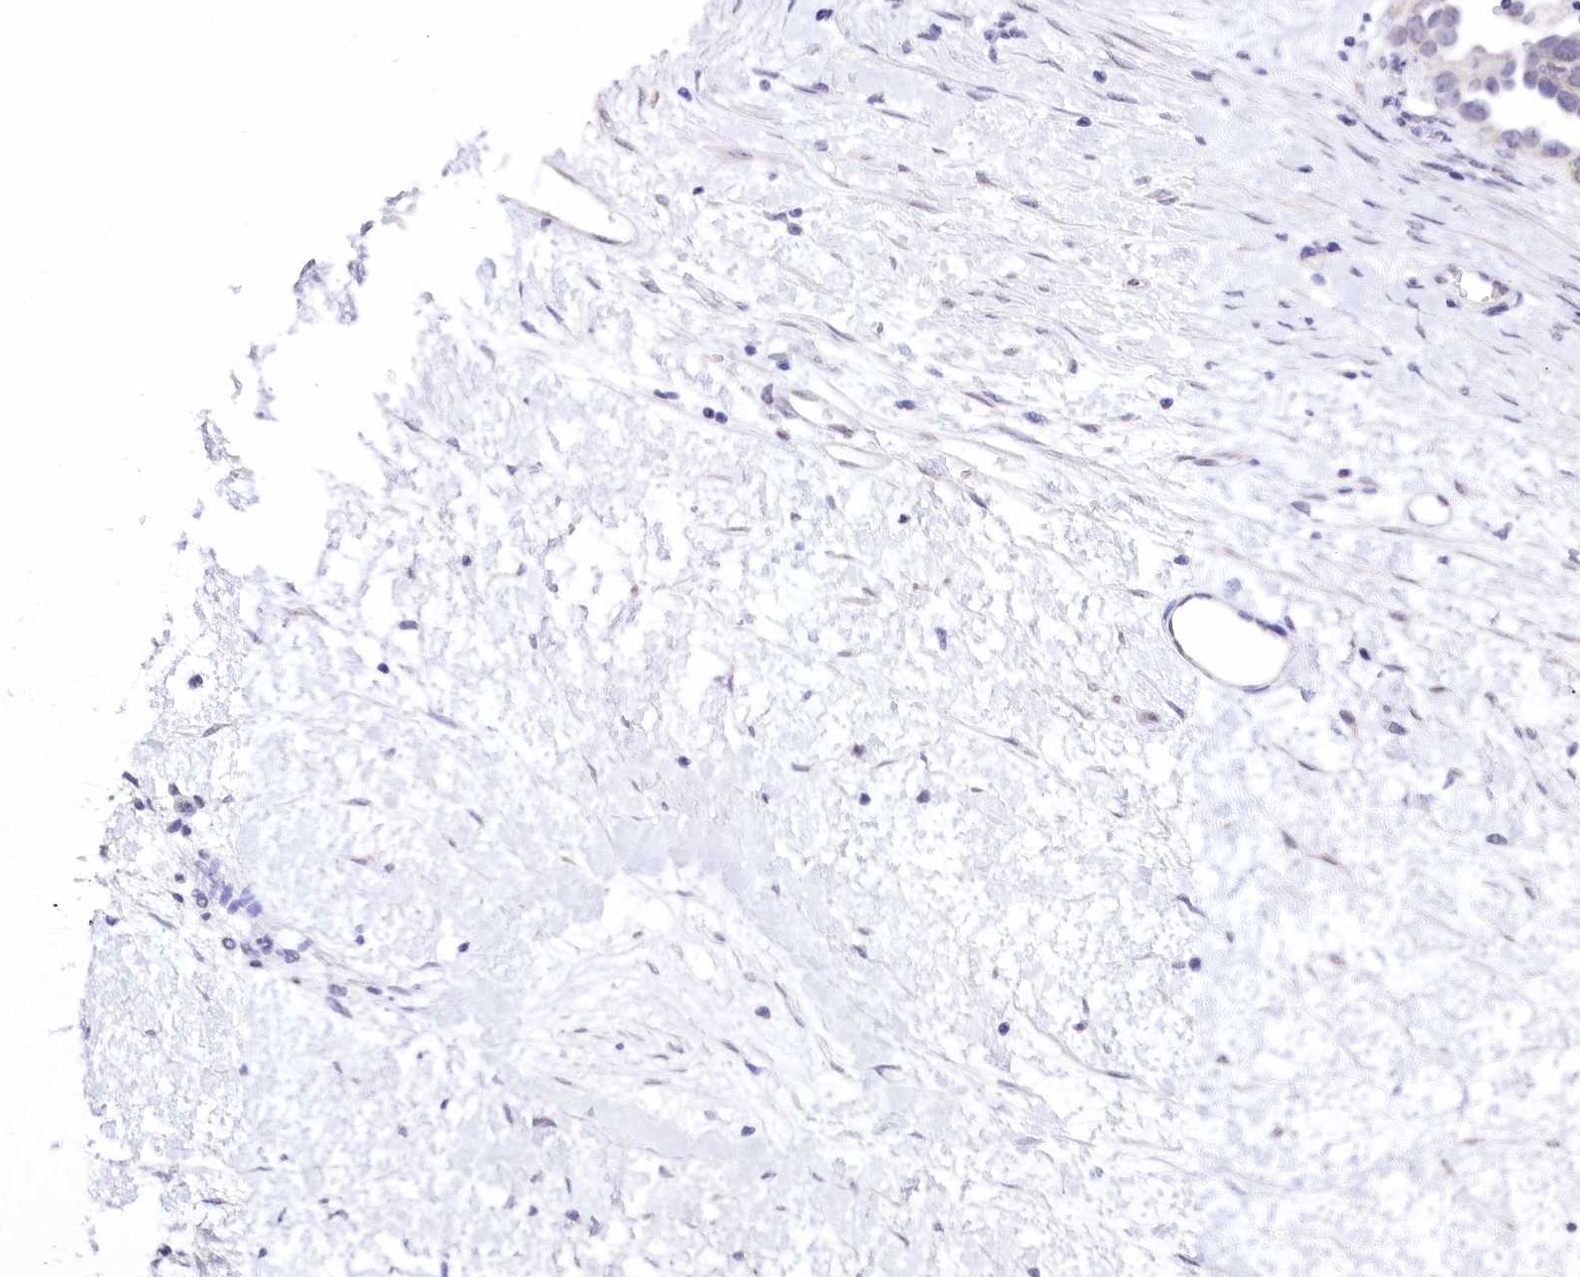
{"staining": {"intensity": "negative", "quantity": "none", "location": "none"}, "tissue": "ovarian cancer", "cell_type": "Tumor cells", "image_type": "cancer", "snomed": [{"axis": "morphology", "description": "Cystadenocarcinoma, serous, NOS"}, {"axis": "topography", "description": "Ovary"}], "caption": "IHC image of neoplastic tissue: ovarian serous cystadenocarcinoma stained with DAB (3,3'-diaminobenzidine) displays no significant protein staining in tumor cells. (Brightfield microscopy of DAB (3,3'-diaminobenzidine) immunohistochemistry at high magnification).", "gene": "SPATS2", "patient": {"sex": "female", "age": 54}}